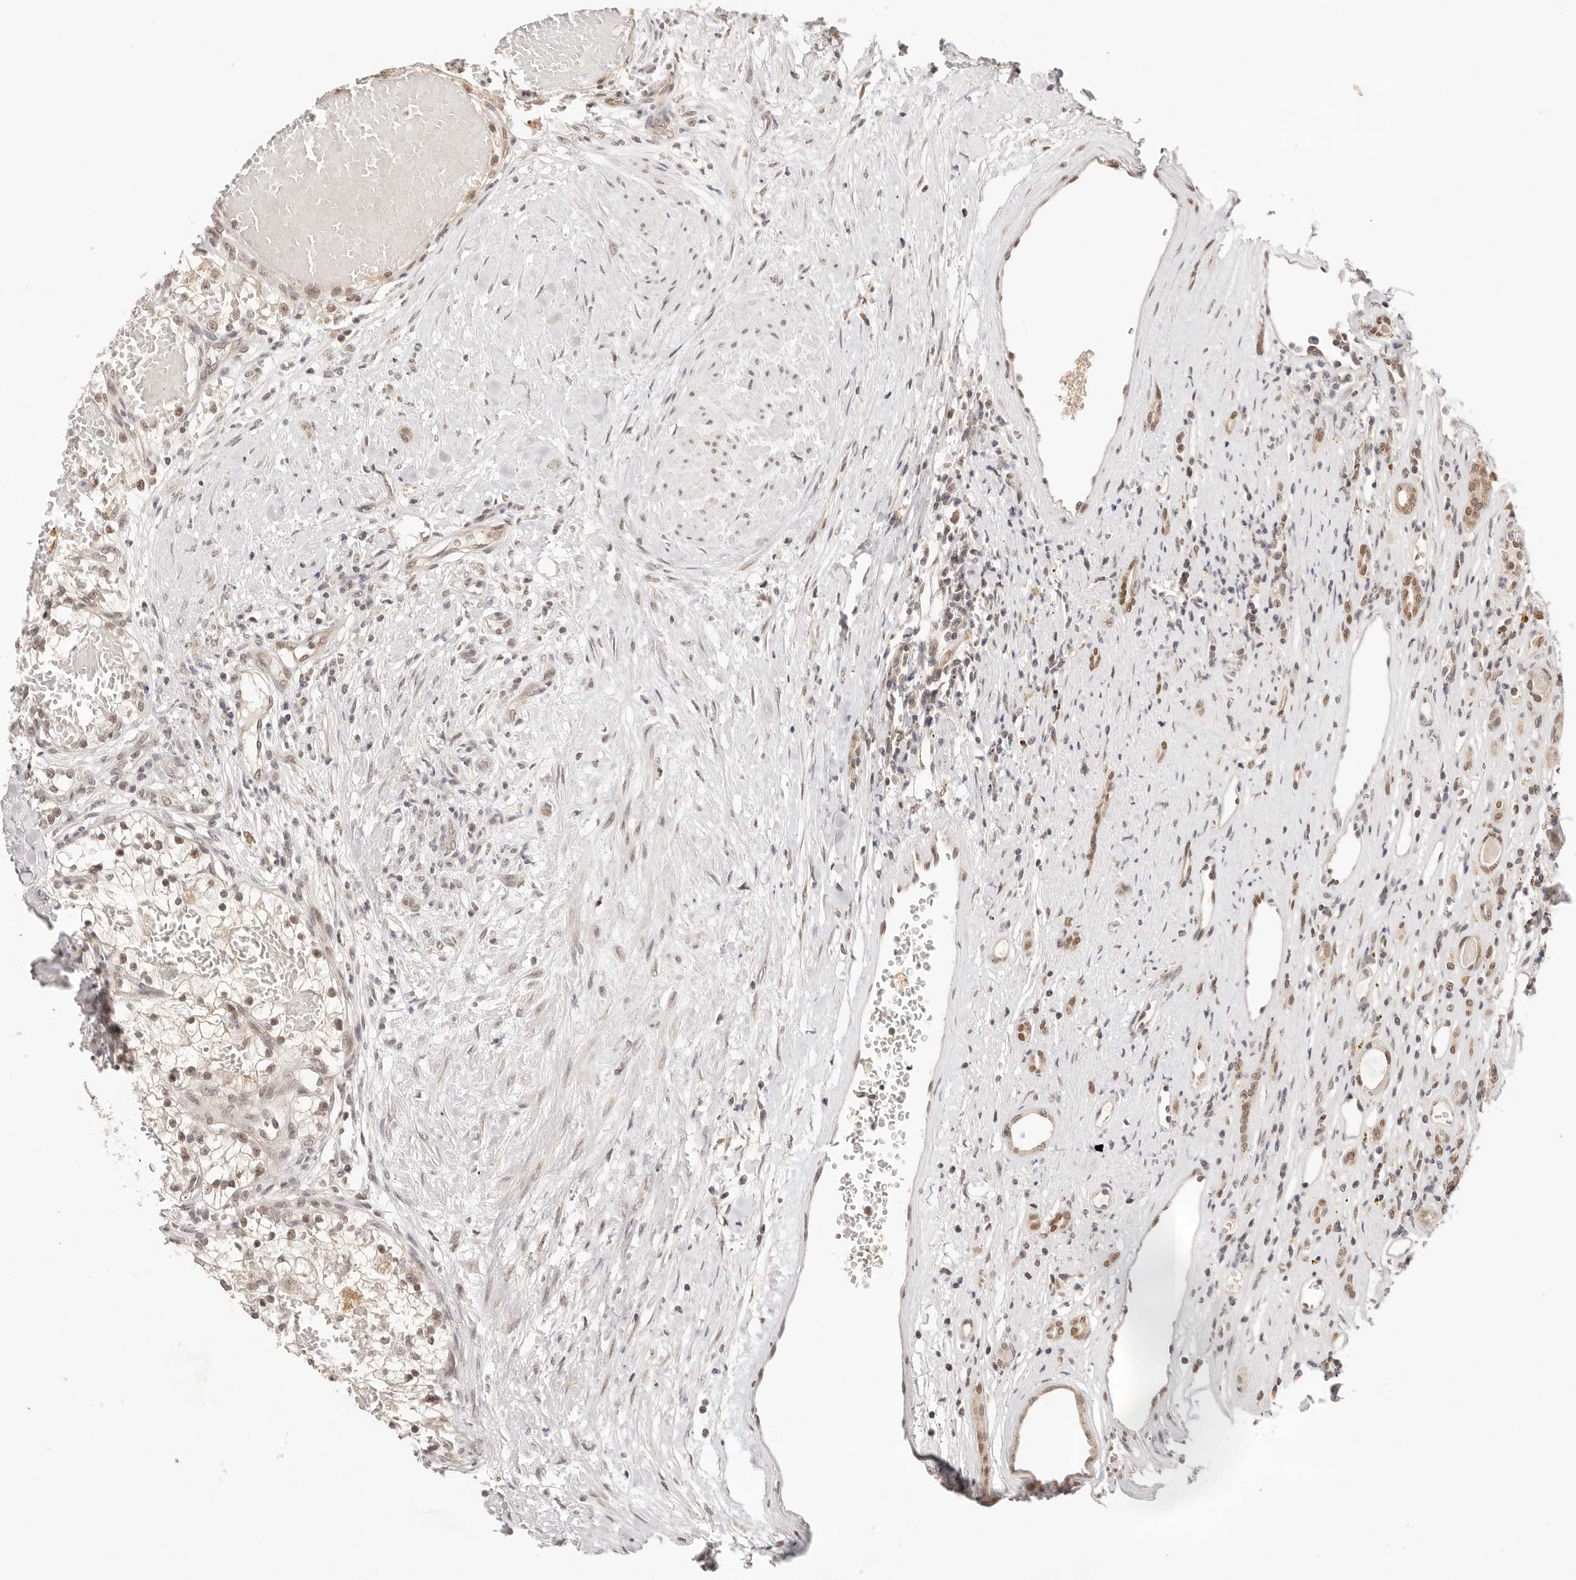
{"staining": {"intensity": "moderate", "quantity": "<25%", "location": "nuclear"}, "tissue": "renal cancer", "cell_type": "Tumor cells", "image_type": "cancer", "snomed": [{"axis": "morphology", "description": "Normal tissue, NOS"}, {"axis": "morphology", "description": "Adenocarcinoma, NOS"}, {"axis": "topography", "description": "Kidney"}], "caption": "The image demonstrates staining of renal cancer (adenocarcinoma), revealing moderate nuclear protein staining (brown color) within tumor cells.", "gene": "RFC3", "patient": {"sex": "male", "age": 68}}